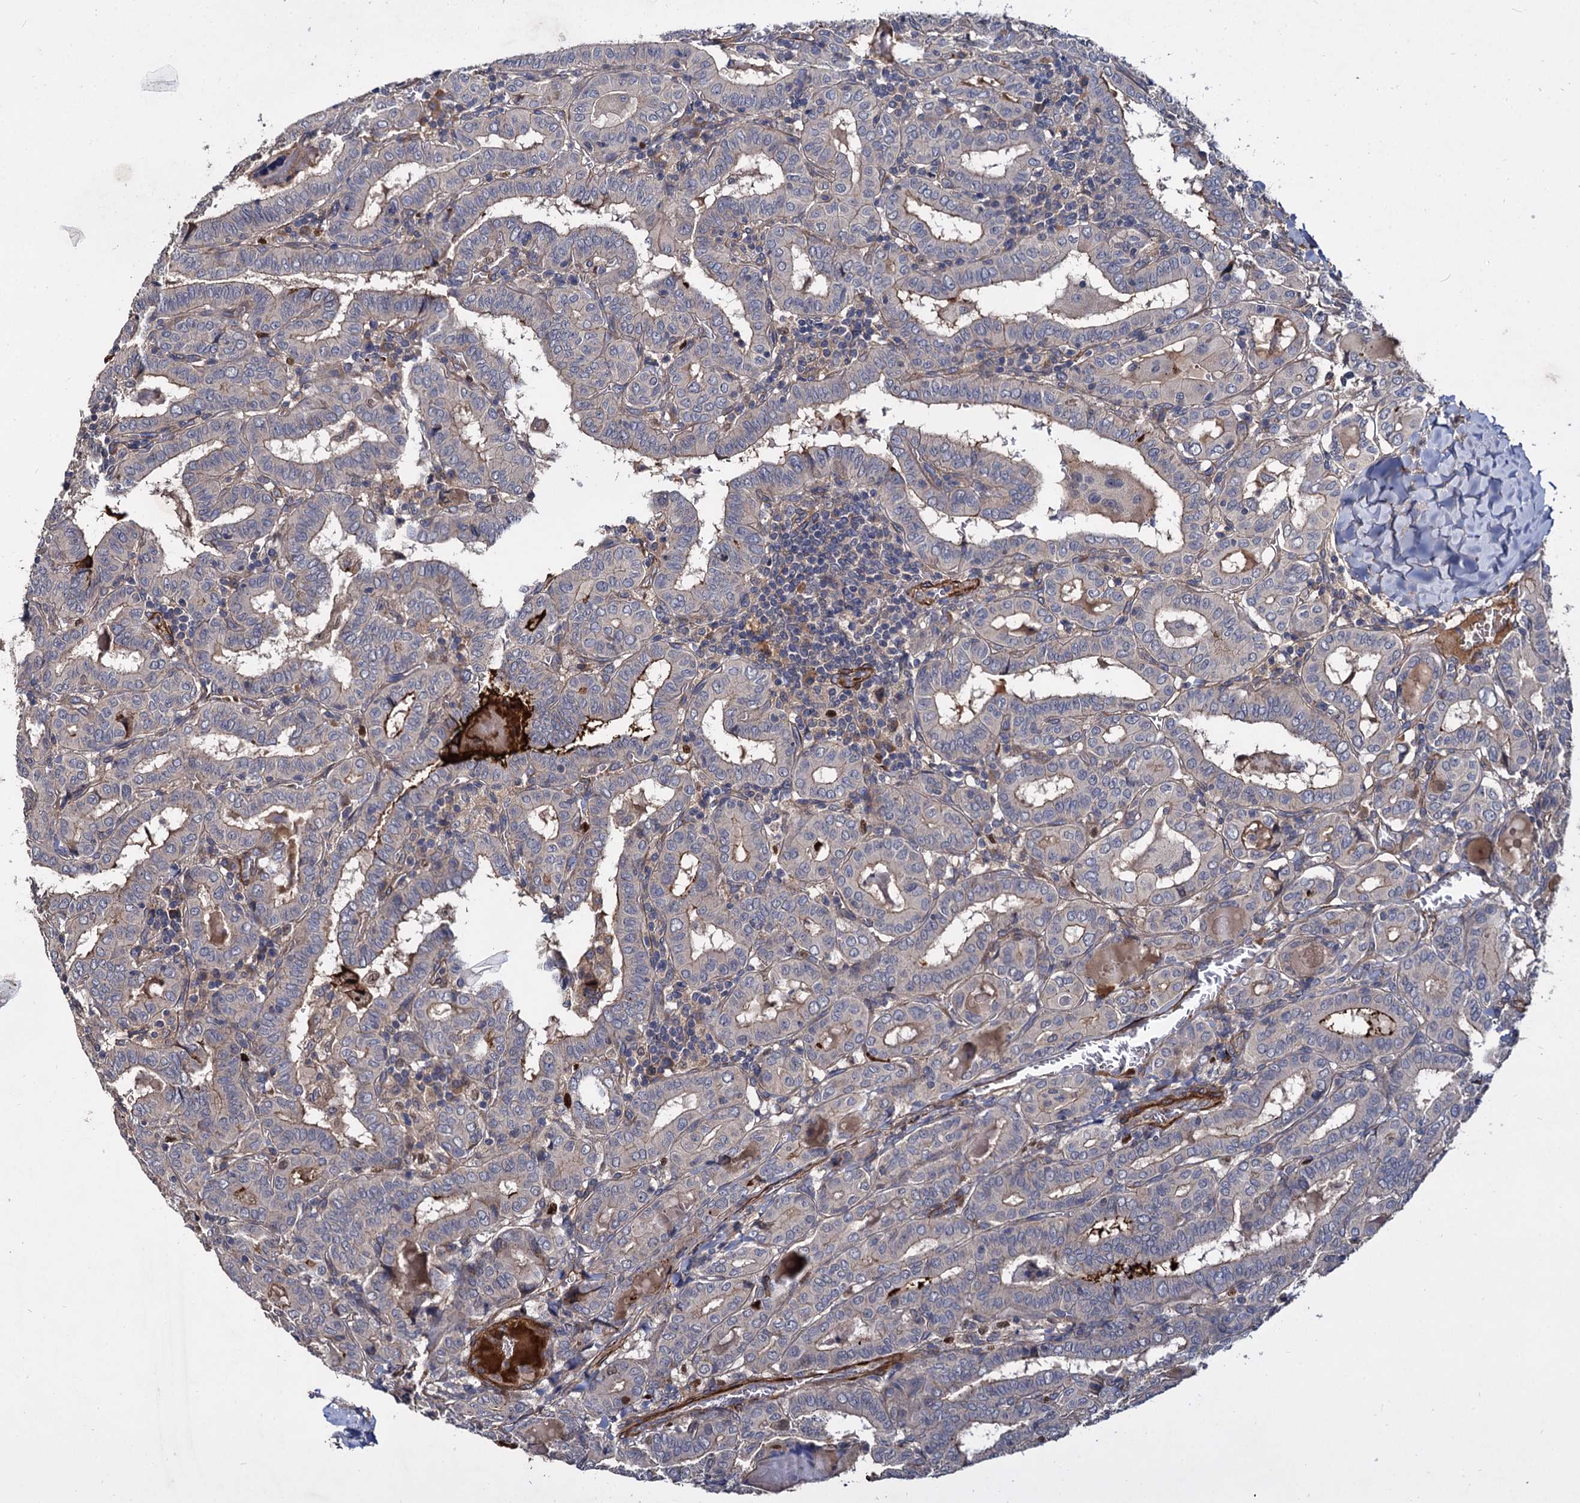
{"staining": {"intensity": "negative", "quantity": "none", "location": "none"}, "tissue": "thyroid cancer", "cell_type": "Tumor cells", "image_type": "cancer", "snomed": [{"axis": "morphology", "description": "Papillary adenocarcinoma, NOS"}, {"axis": "topography", "description": "Thyroid gland"}], "caption": "The immunohistochemistry (IHC) image has no significant staining in tumor cells of thyroid cancer tissue.", "gene": "ISM2", "patient": {"sex": "female", "age": 72}}